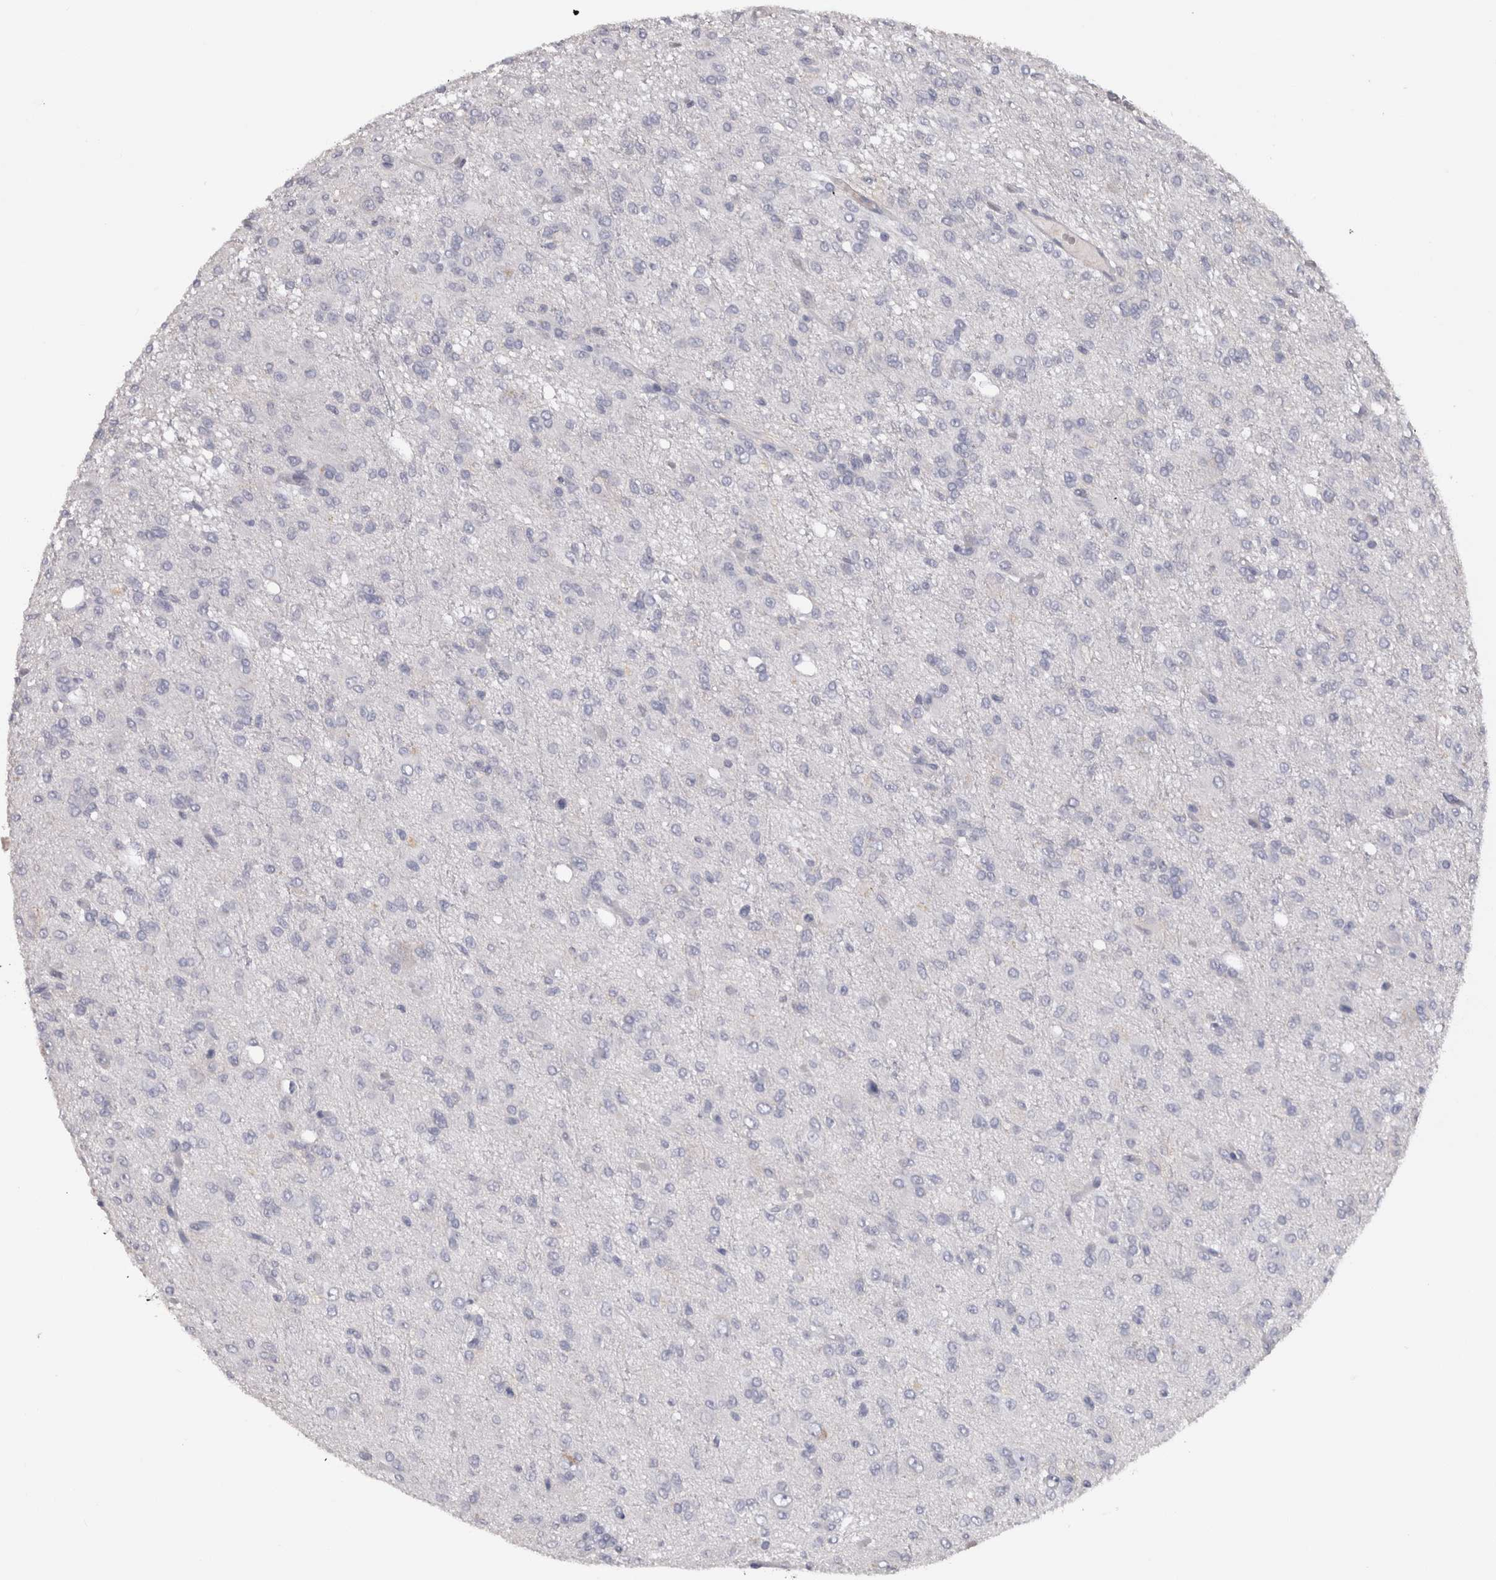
{"staining": {"intensity": "negative", "quantity": "none", "location": "none"}, "tissue": "glioma", "cell_type": "Tumor cells", "image_type": "cancer", "snomed": [{"axis": "morphology", "description": "Glioma, malignant, High grade"}, {"axis": "topography", "description": "Brain"}], "caption": "Human malignant glioma (high-grade) stained for a protein using immunohistochemistry (IHC) demonstrates no expression in tumor cells.", "gene": "ADAM2", "patient": {"sex": "female", "age": 59}}